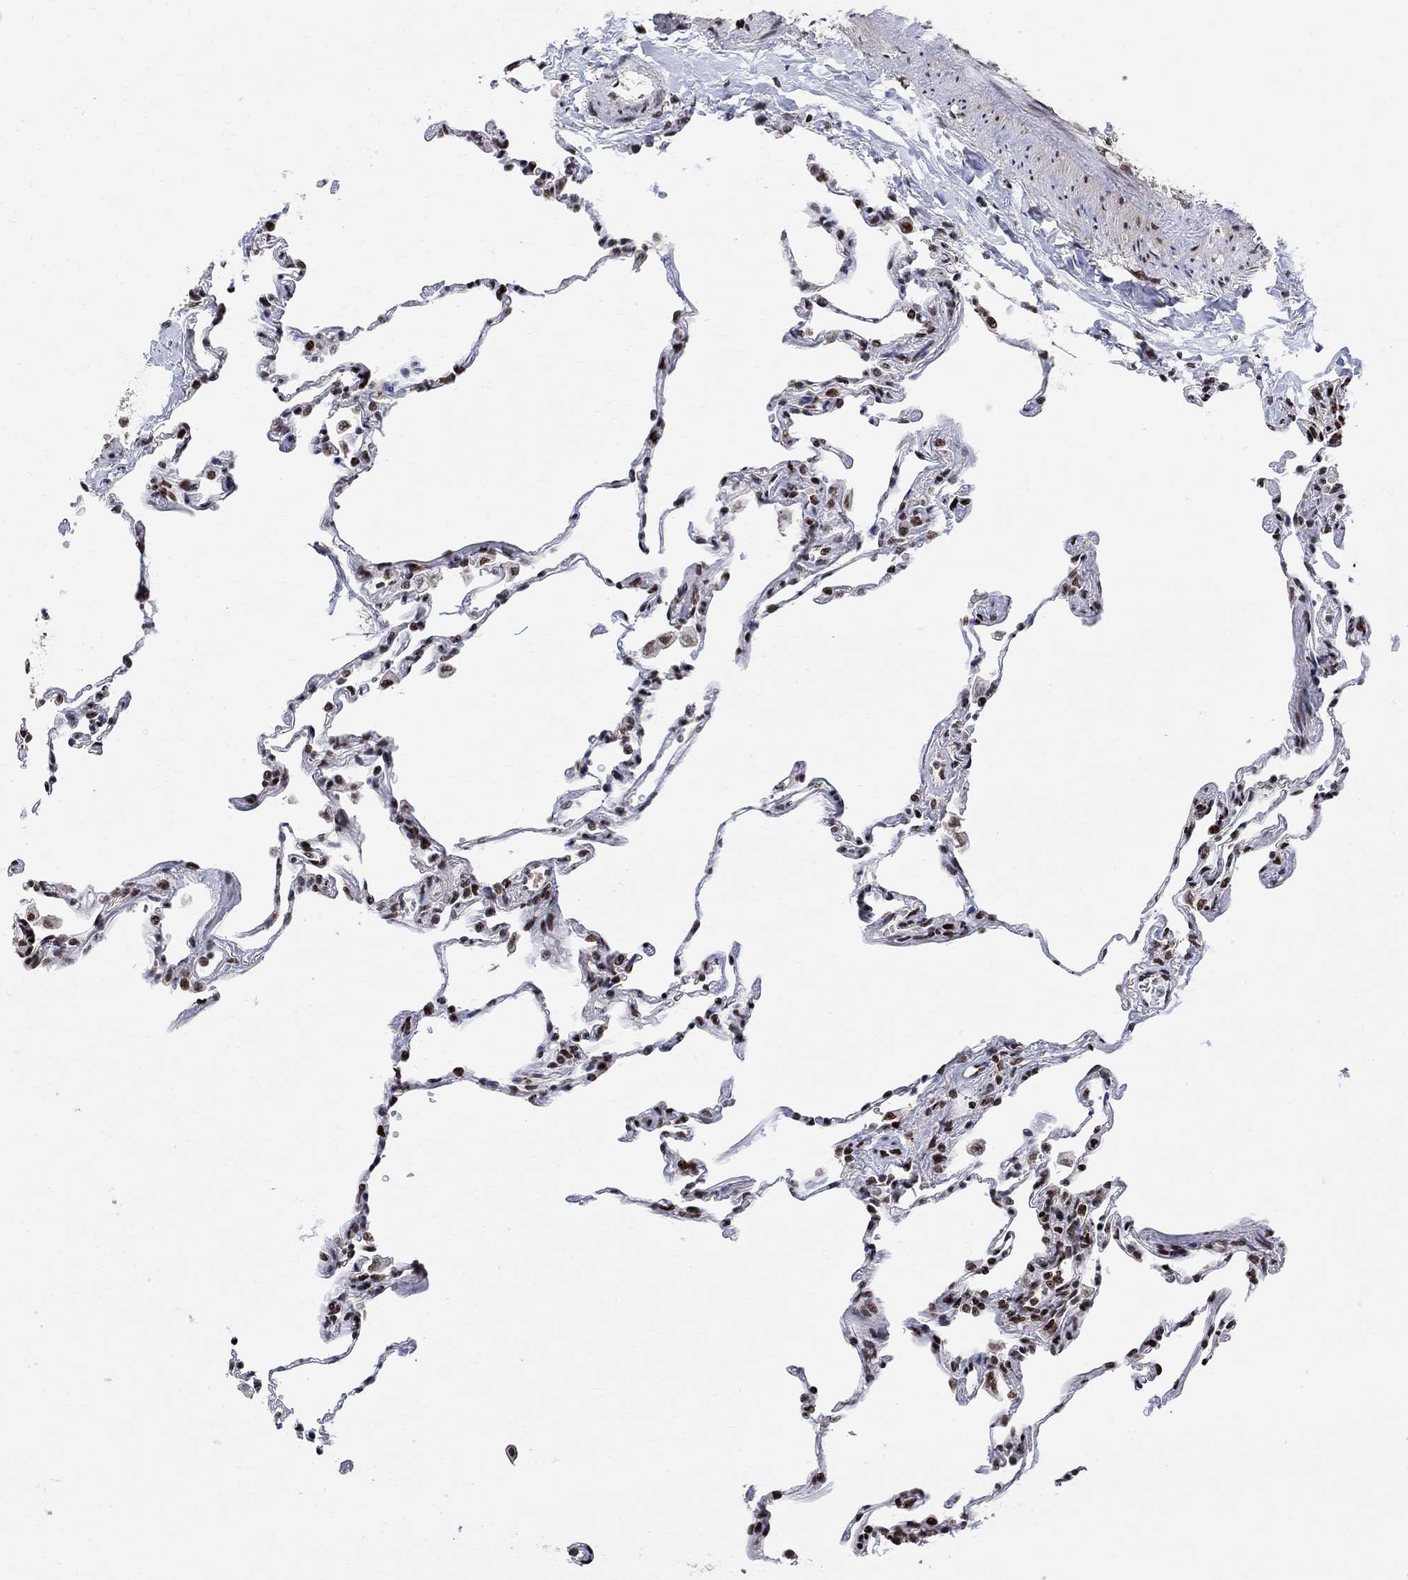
{"staining": {"intensity": "strong", "quantity": "25%-75%", "location": "nuclear"}, "tissue": "lung", "cell_type": "Alveolar cells", "image_type": "normal", "snomed": [{"axis": "morphology", "description": "Normal tissue, NOS"}, {"axis": "topography", "description": "Lung"}], "caption": "Normal lung shows strong nuclear positivity in approximately 25%-75% of alveolar cells, visualized by immunohistochemistry. The staining is performed using DAB brown chromogen to label protein expression. The nuclei are counter-stained blue using hematoxylin.", "gene": "E4F1", "patient": {"sex": "female", "age": 57}}